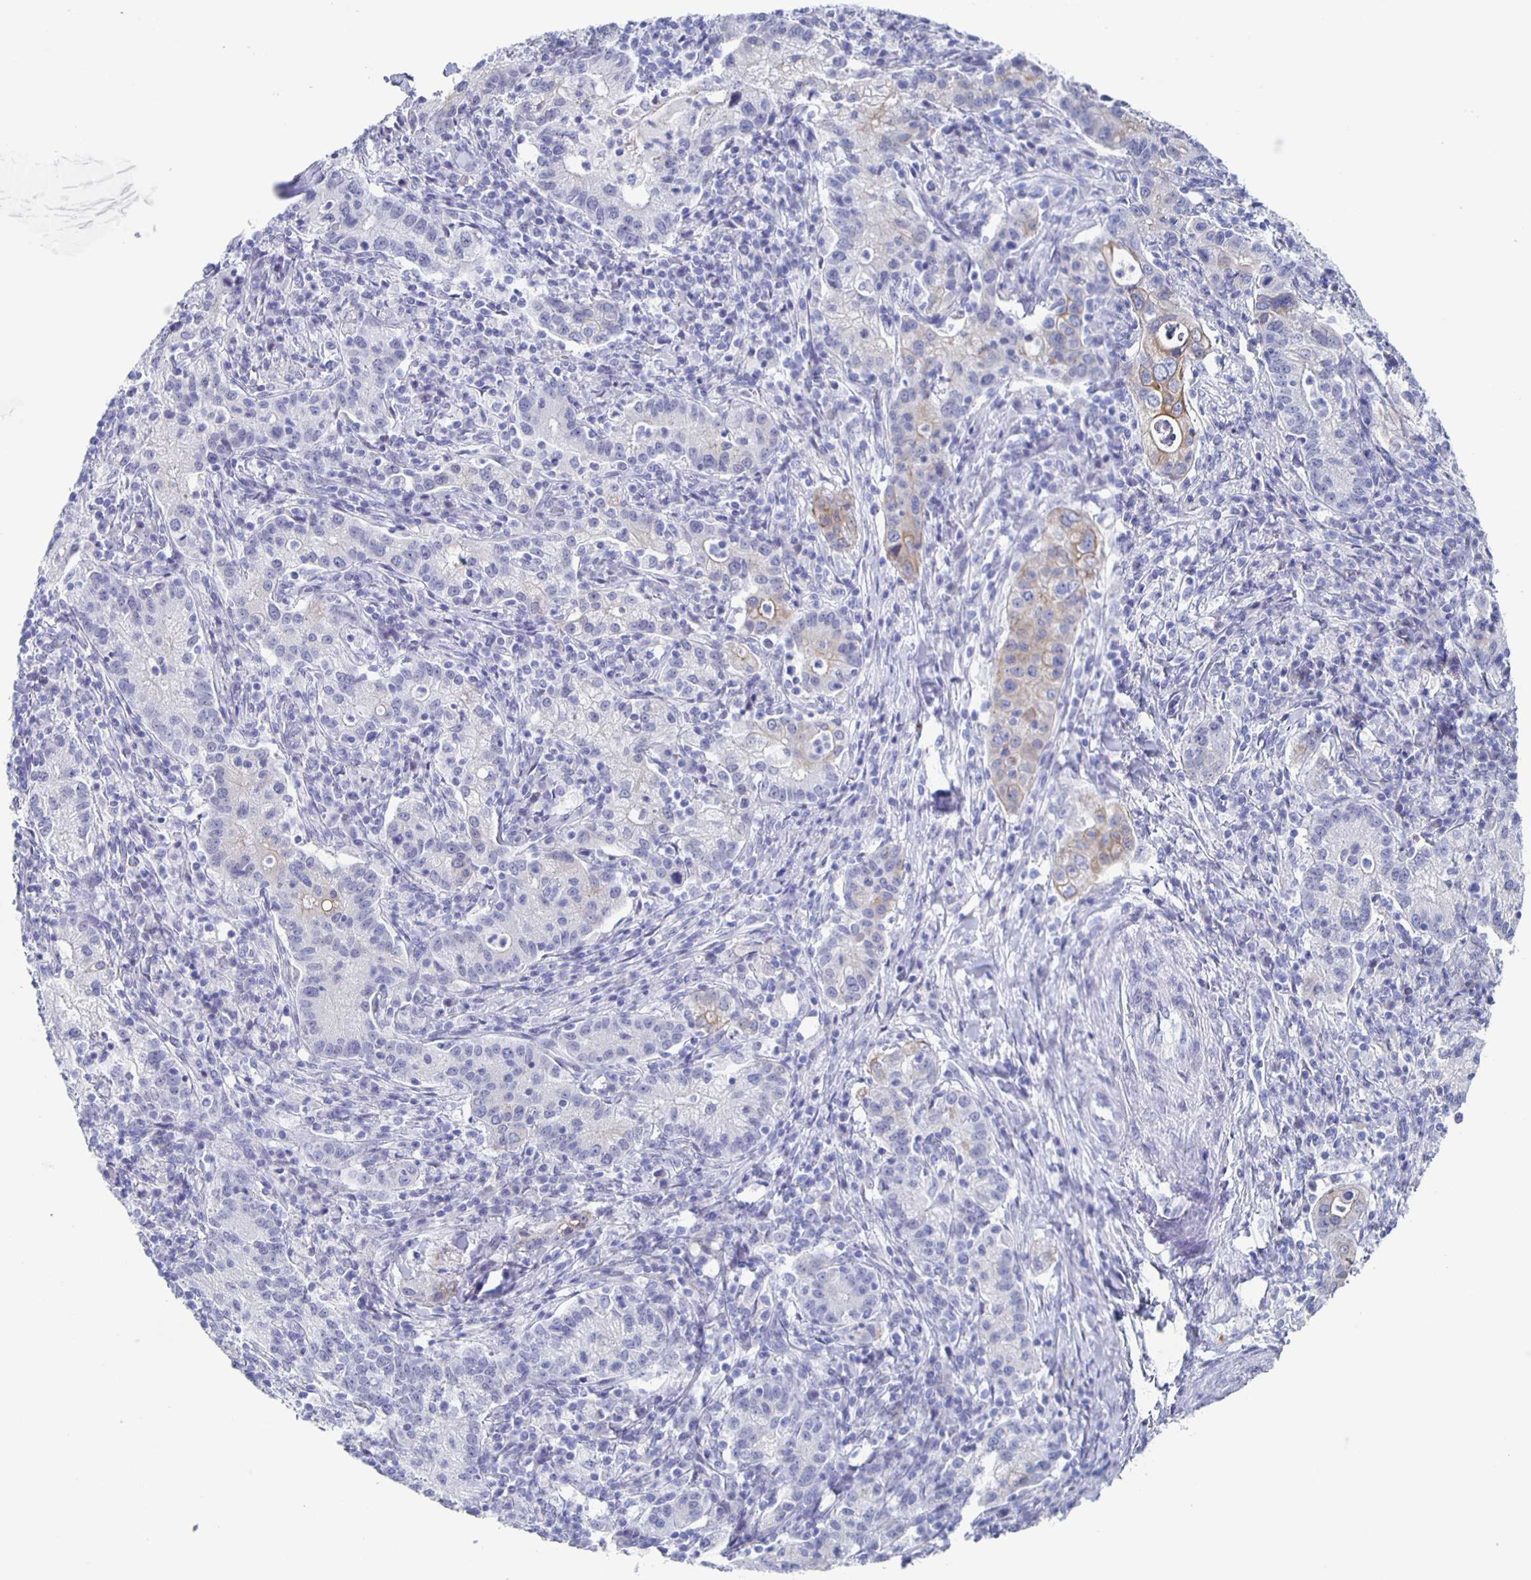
{"staining": {"intensity": "moderate", "quantity": "<25%", "location": "cytoplasmic/membranous"}, "tissue": "cervical cancer", "cell_type": "Tumor cells", "image_type": "cancer", "snomed": [{"axis": "morphology", "description": "Normal tissue, NOS"}, {"axis": "morphology", "description": "Adenocarcinoma, NOS"}, {"axis": "topography", "description": "Cervix"}], "caption": "About <25% of tumor cells in cervical adenocarcinoma reveal moderate cytoplasmic/membranous protein expression as visualized by brown immunohistochemical staining.", "gene": "CCDC17", "patient": {"sex": "female", "age": 44}}